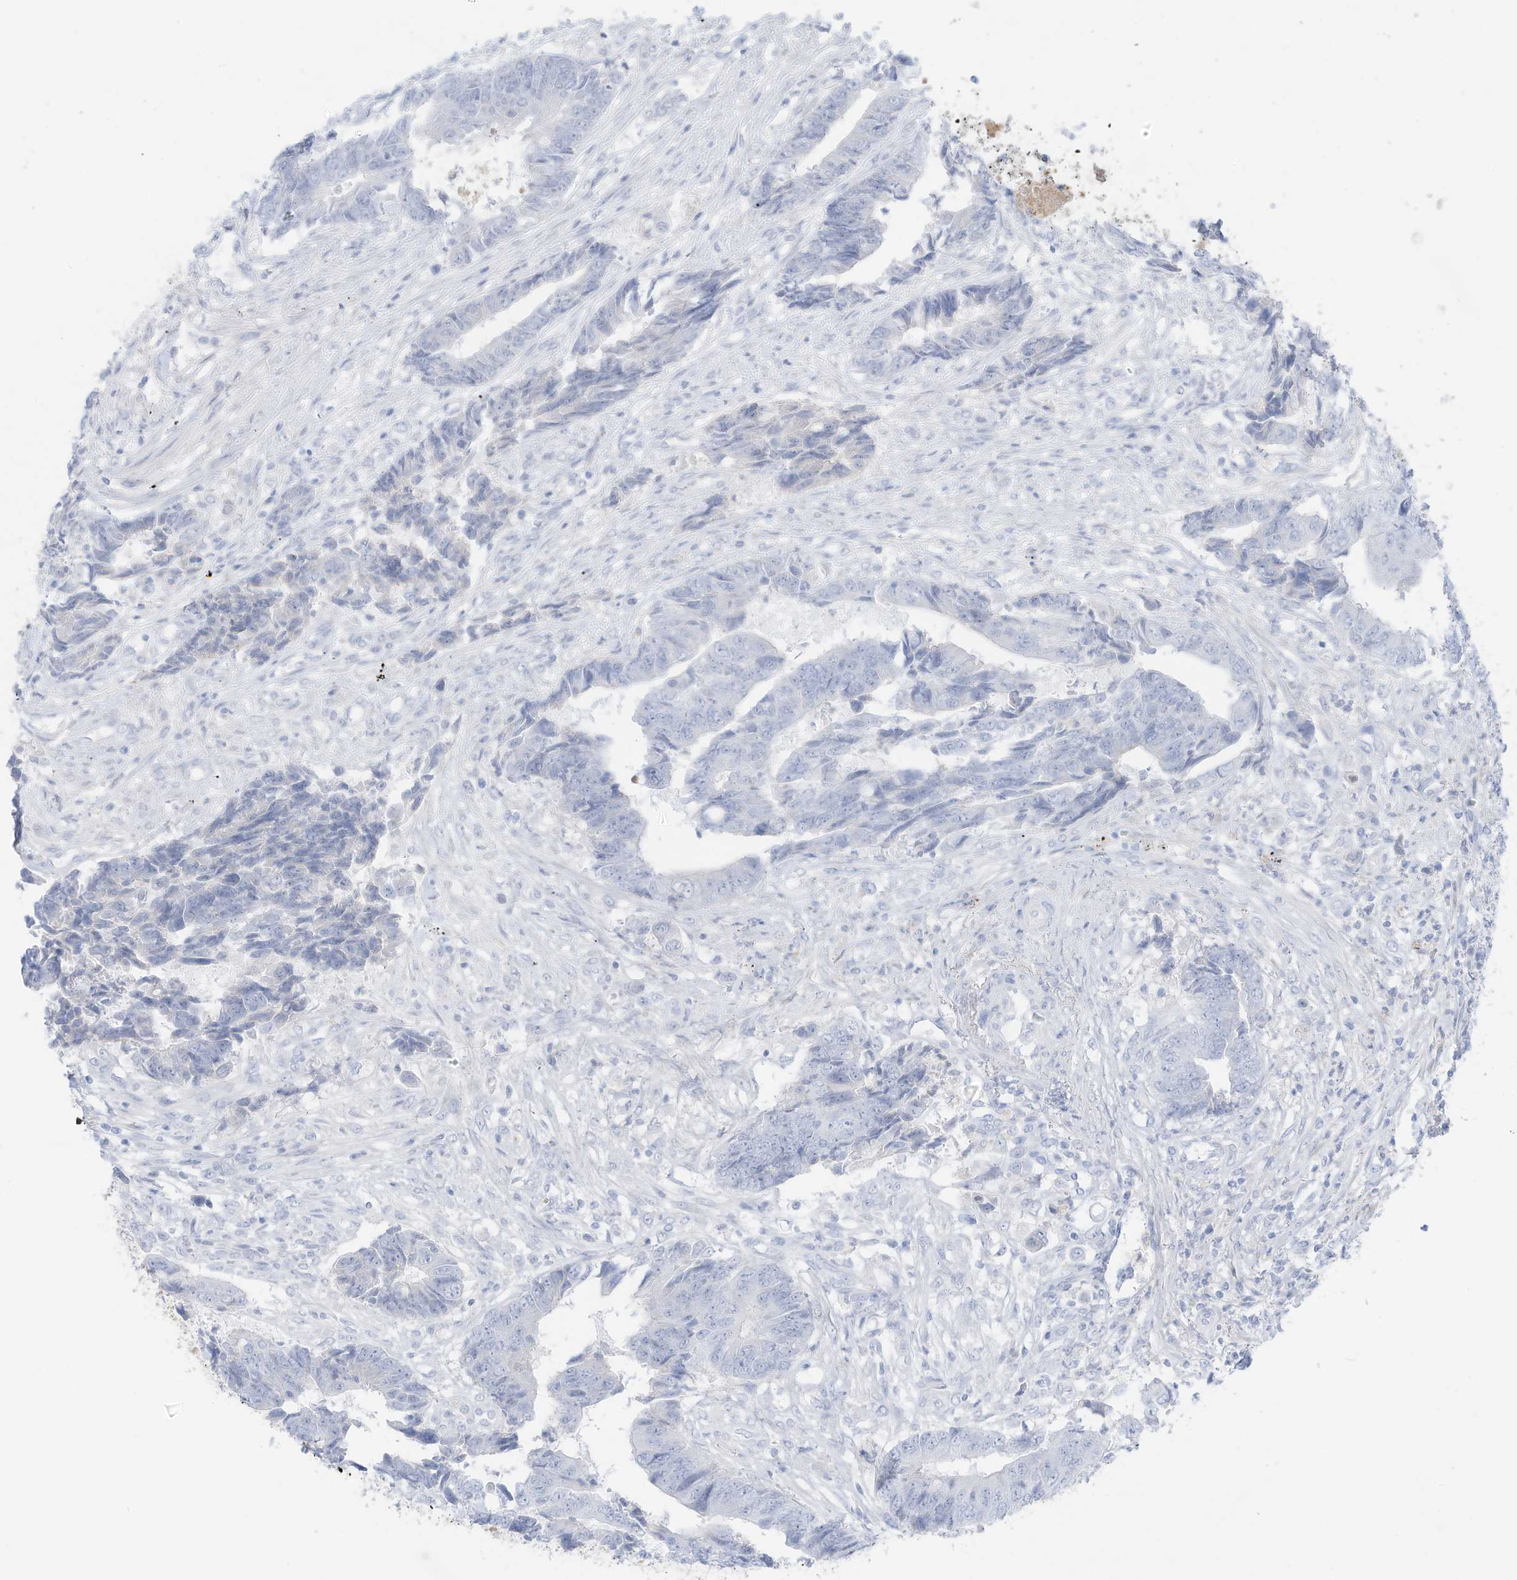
{"staining": {"intensity": "negative", "quantity": "none", "location": "none"}, "tissue": "colorectal cancer", "cell_type": "Tumor cells", "image_type": "cancer", "snomed": [{"axis": "morphology", "description": "Adenocarcinoma, NOS"}, {"axis": "topography", "description": "Rectum"}], "caption": "Immunohistochemical staining of colorectal adenocarcinoma demonstrates no significant expression in tumor cells.", "gene": "HSD17B13", "patient": {"sex": "male", "age": 84}}